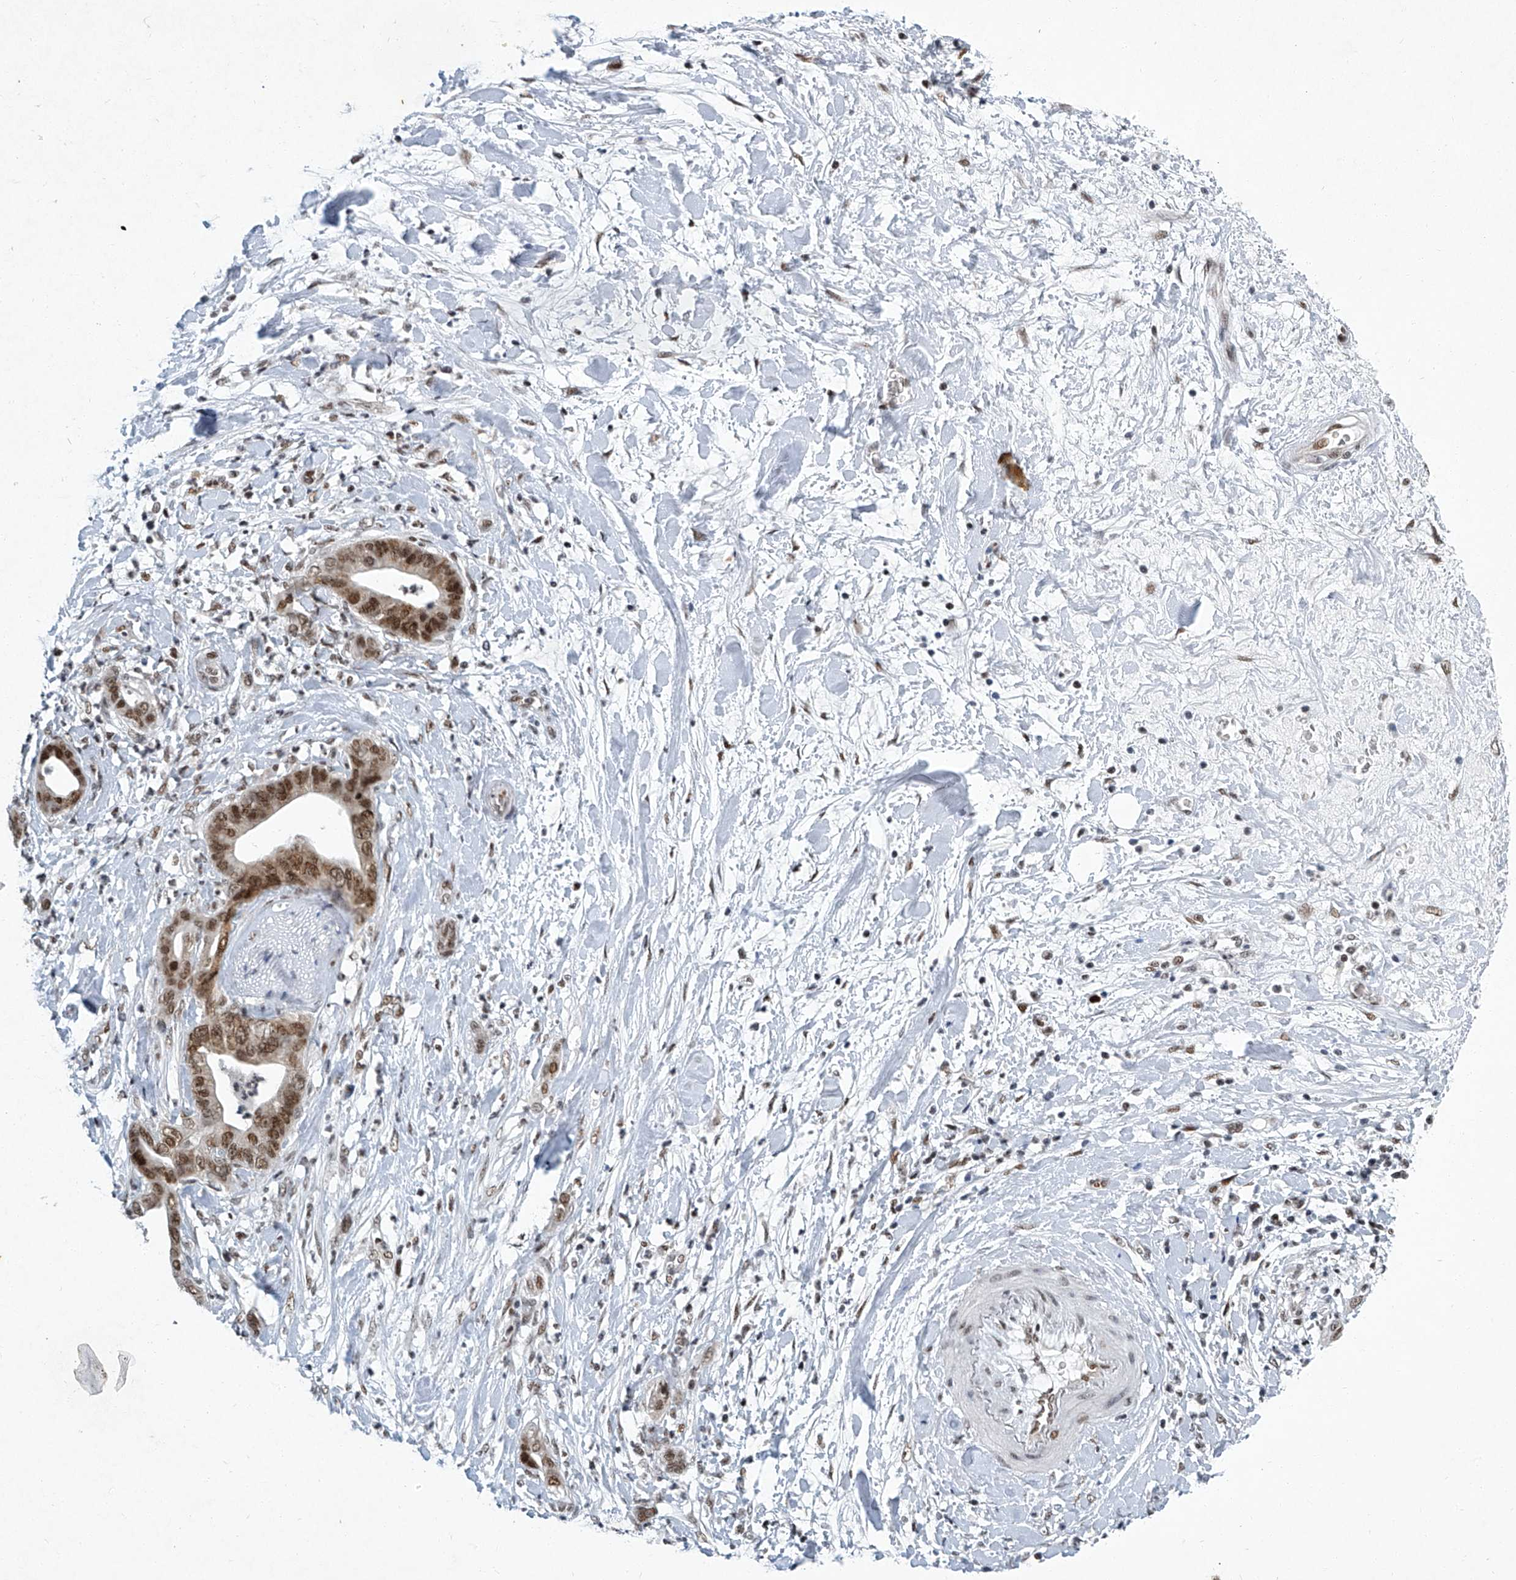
{"staining": {"intensity": "moderate", "quantity": ">75%", "location": "cytoplasmic/membranous,nuclear"}, "tissue": "pancreatic cancer", "cell_type": "Tumor cells", "image_type": "cancer", "snomed": [{"axis": "morphology", "description": "Adenocarcinoma, NOS"}, {"axis": "topography", "description": "Pancreas"}], "caption": "Moderate cytoplasmic/membranous and nuclear protein expression is present in about >75% of tumor cells in pancreatic adenocarcinoma. The protein is shown in brown color, while the nuclei are stained blue.", "gene": "TFDP1", "patient": {"sex": "female", "age": 78}}